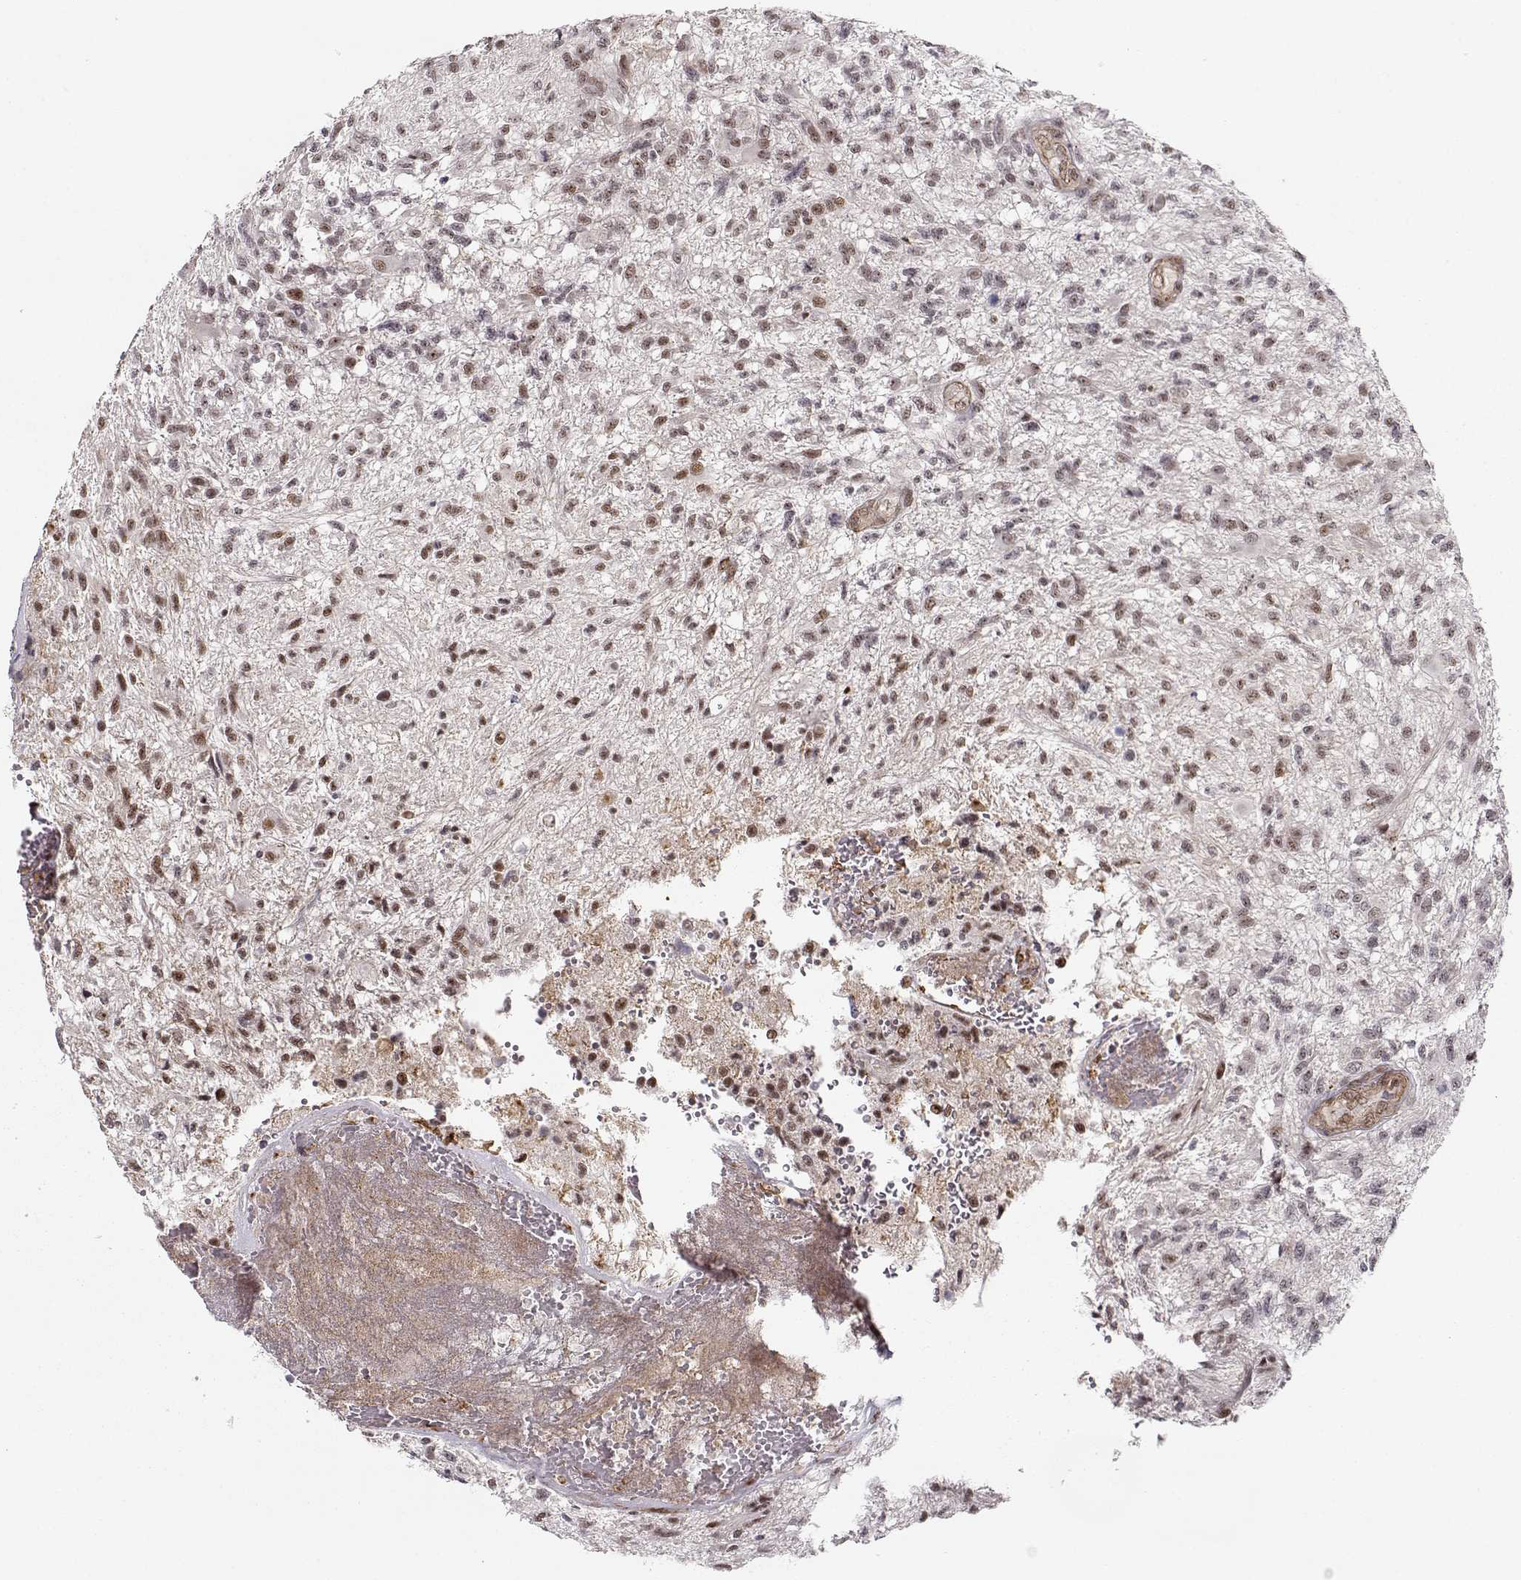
{"staining": {"intensity": "moderate", "quantity": ">75%", "location": "nuclear"}, "tissue": "glioma", "cell_type": "Tumor cells", "image_type": "cancer", "snomed": [{"axis": "morphology", "description": "Glioma, malignant, High grade"}, {"axis": "topography", "description": "Brain"}], "caption": "A micrograph of high-grade glioma (malignant) stained for a protein demonstrates moderate nuclear brown staining in tumor cells. (brown staining indicates protein expression, while blue staining denotes nuclei).", "gene": "CIR1", "patient": {"sex": "male", "age": 56}}